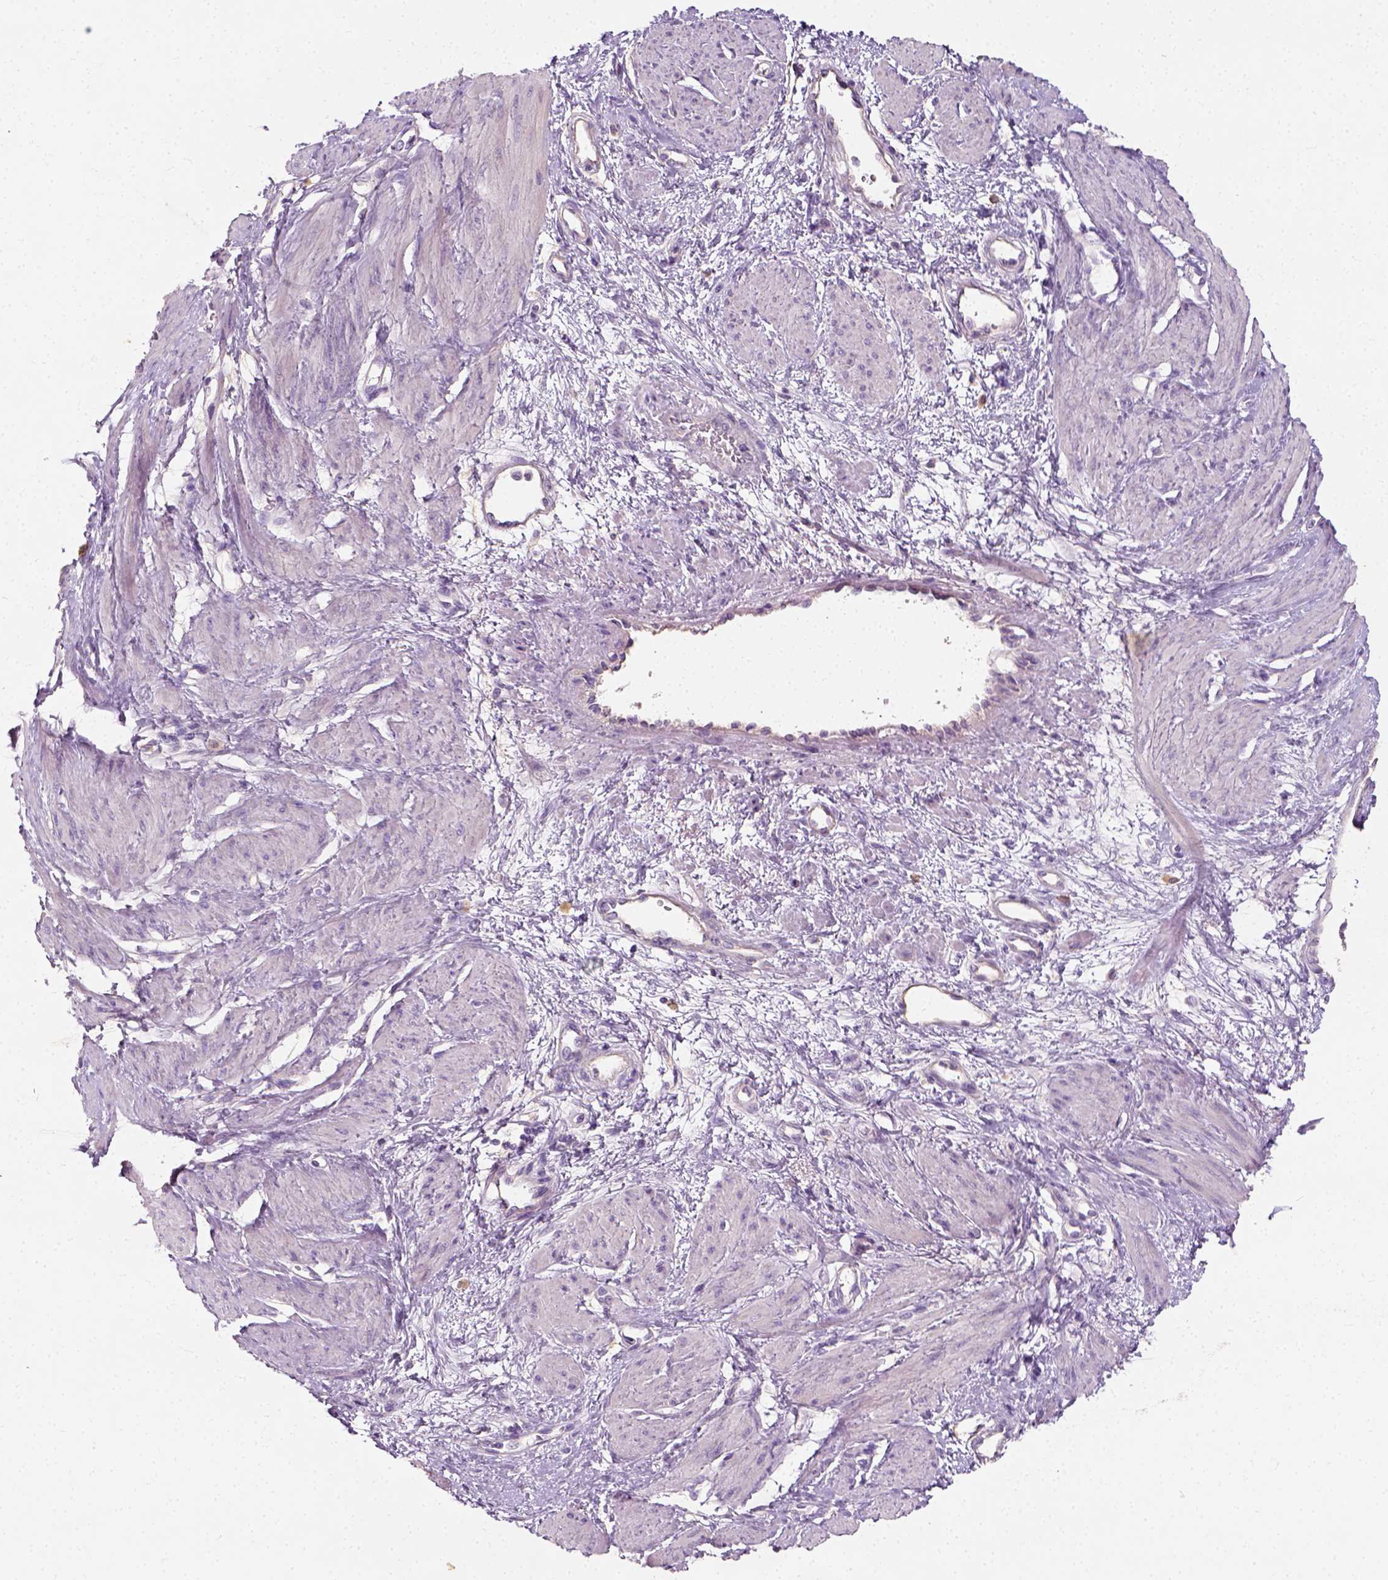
{"staining": {"intensity": "negative", "quantity": "none", "location": "none"}, "tissue": "smooth muscle", "cell_type": "Smooth muscle cells", "image_type": "normal", "snomed": [{"axis": "morphology", "description": "Normal tissue, NOS"}, {"axis": "topography", "description": "Smooth muscle"}, {"axis": "topography", "description": "Uterus"}], "caption": "A high-resolution photomicrograph shows IHC staining of benign smooth muscle, which exhibits no significant expression in smooth muscle cells.", "gene": "DHCR24", "patient": {"sex": "female", "age": 39}}